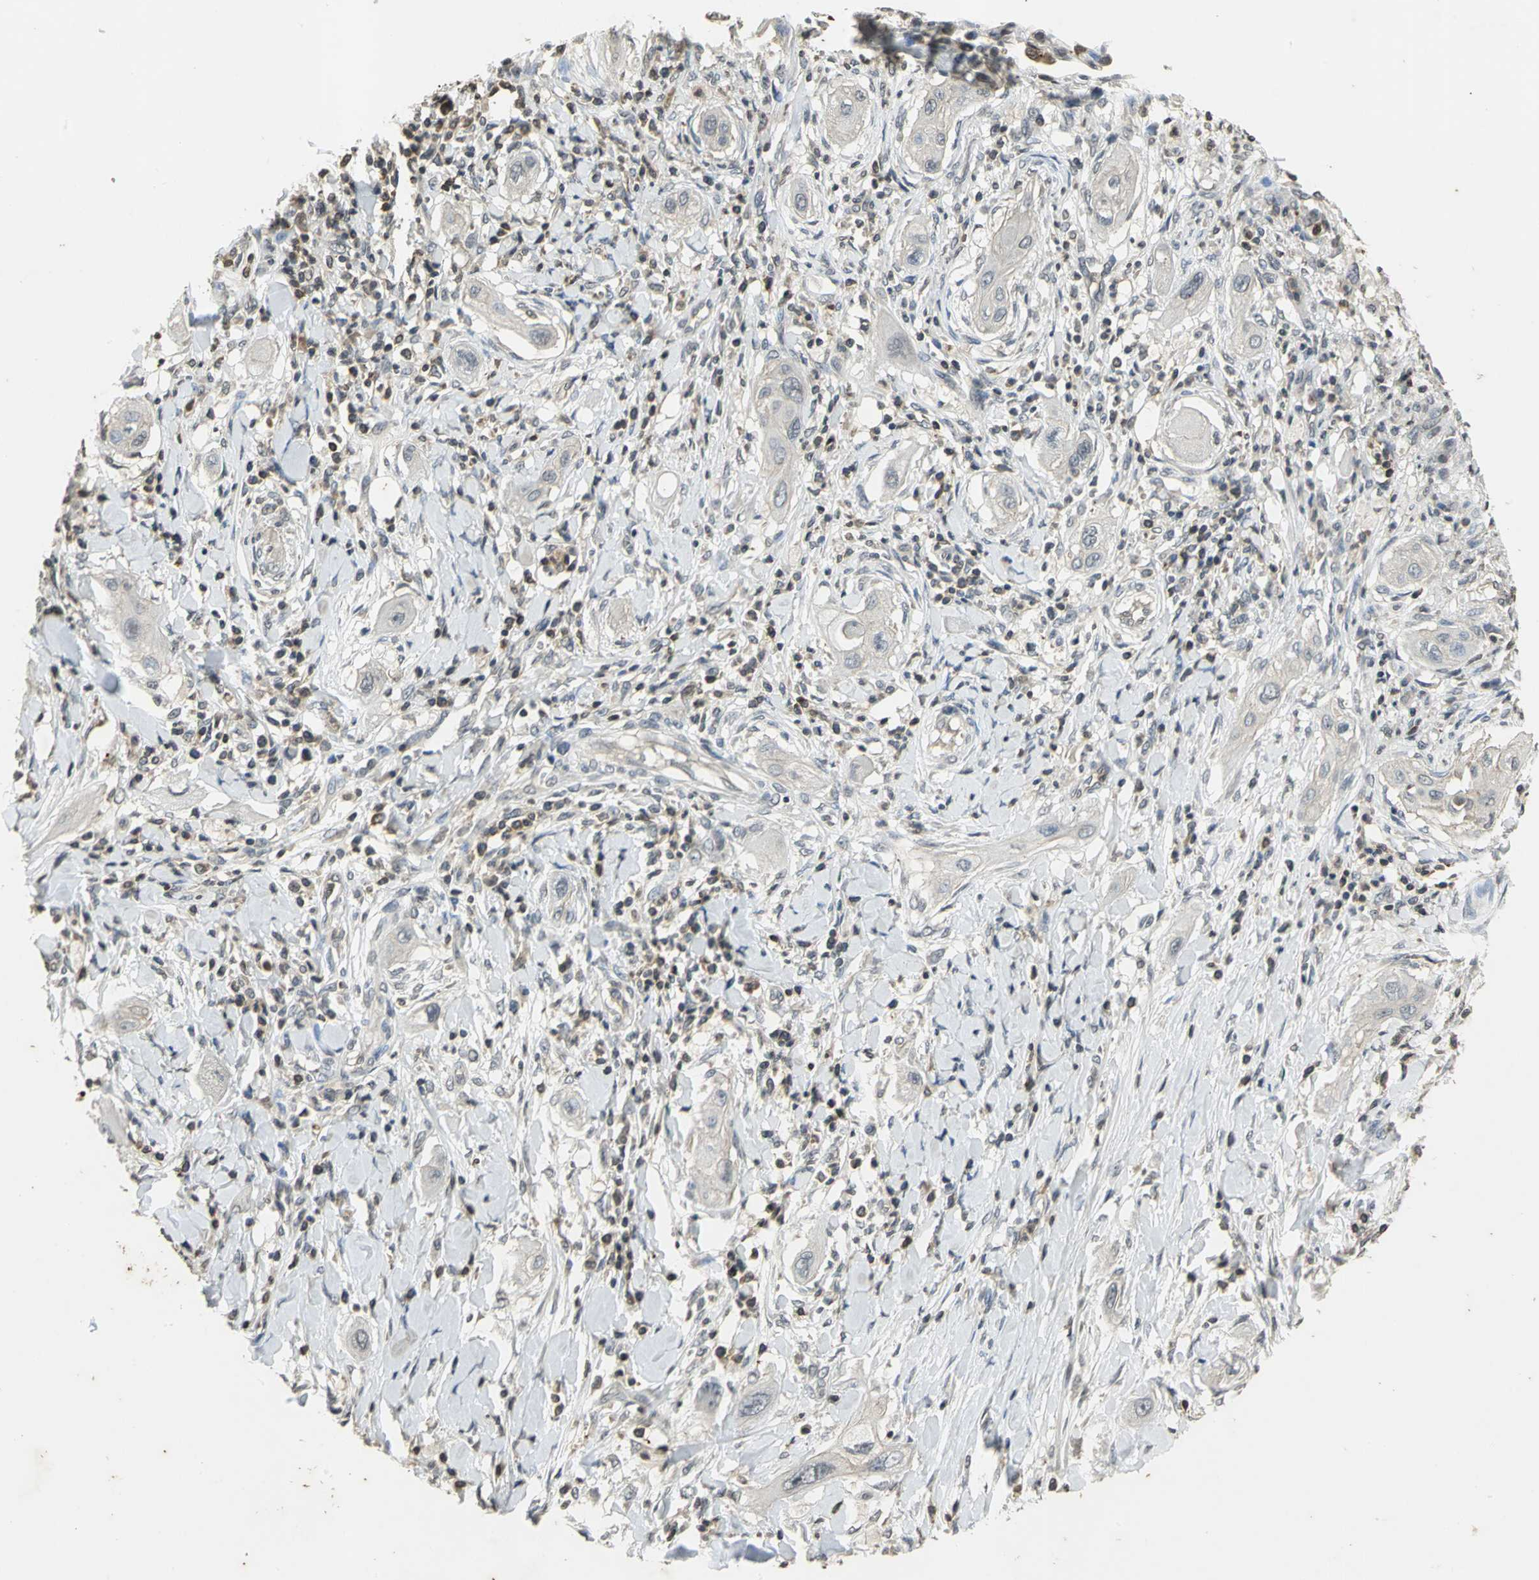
{"staining": {"intensity": "negative", "quantity": "none", "location": "none"}, "tissue": "lung cancer", "cell_type": "Tumor cells", "image_type": "cancer", "snomed": [{"axis": "morphology", "description": "Squamous cell carcinoma, NOS"}, {"axis": "topography", "description": "Lung"}], "caption": "Immunohistochemistry image of neoplastic tissue: human lung cancer stained with DAB displays no significant protein expression in tumor cells.", "gene": "IL16", "patient": {"sex": "female", "age": 47}}